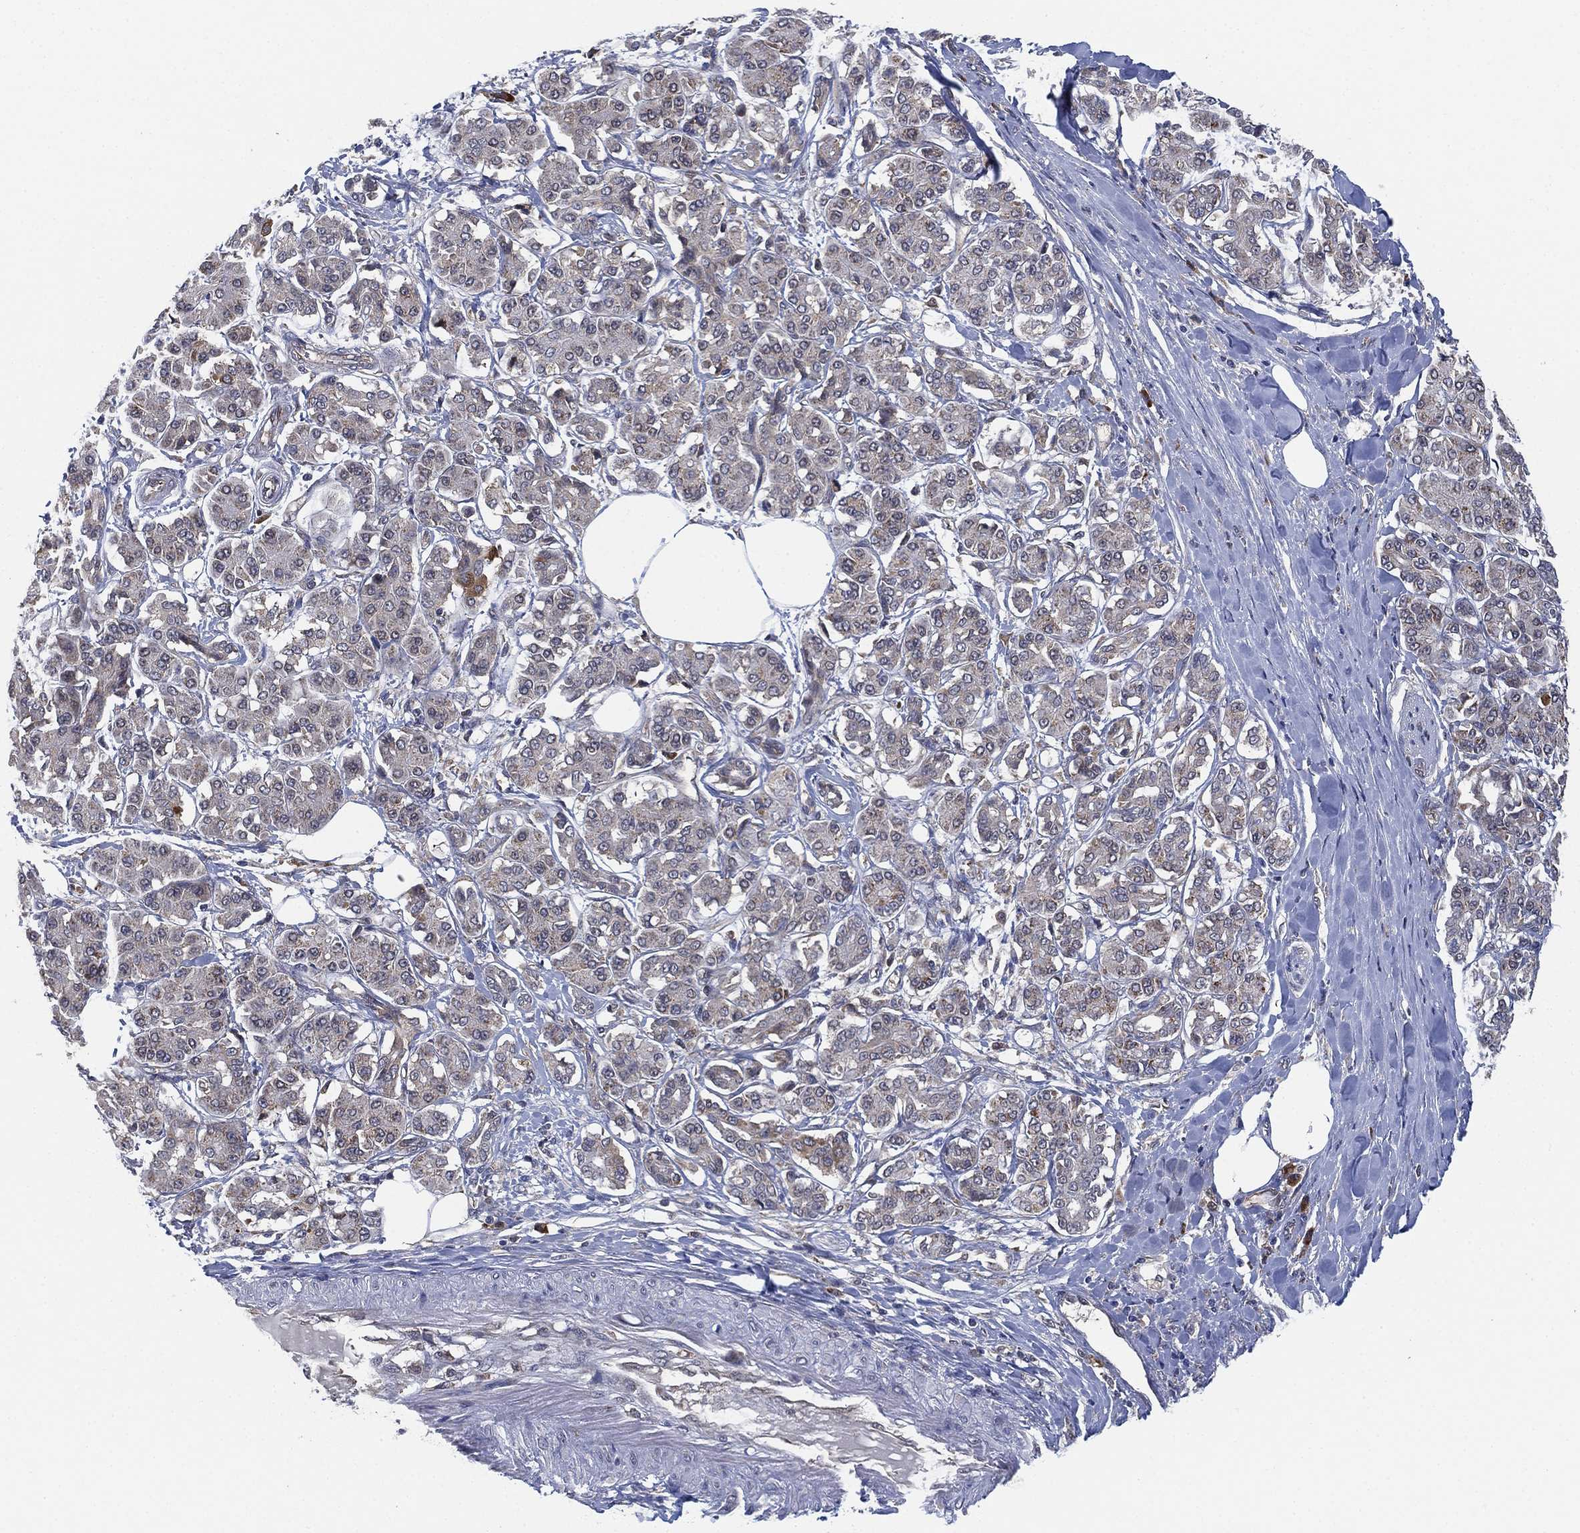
{"staining": {"intensity": "negative", "quantity": "none", "location": "none"}, "tissue": "pancreatic cancer", "cell_type": "Tumor cells", "image_type": "cancer", "snomed": [{"axis": "morphology", "description": "Adenocarcinoma, NOS"}, {"axis": "topography", "description": "Pancreas"}], "caption": "This is an immunohistochemistry photomicrograph of human pancreatic cancer. There is no staining in tumor cells.", "gene": "FES", "patient": {"sex": "female", "age": 56}}